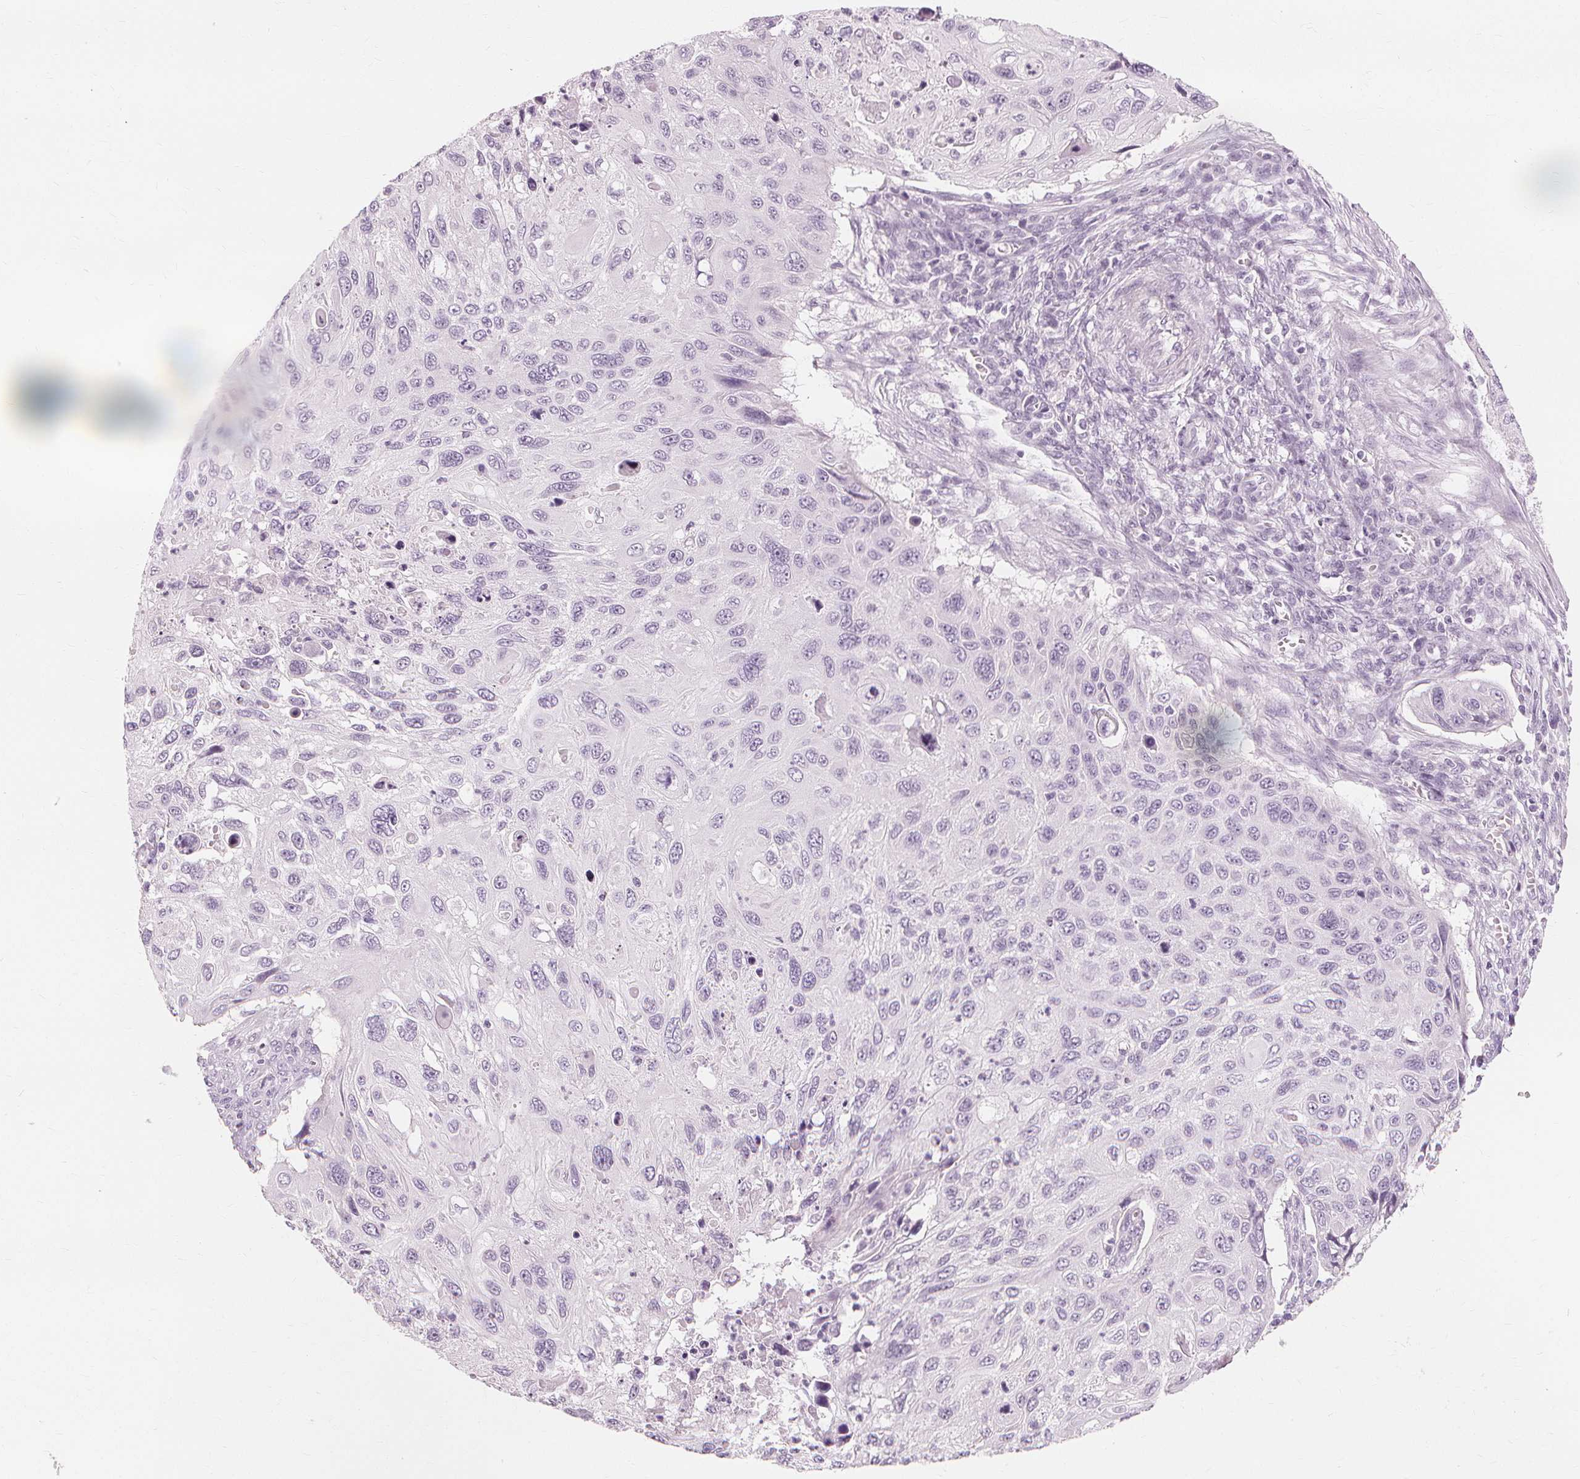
{"staining": {"intensity": "negative", "quantity": "none", "location": "none"}, "tissue": "cervical cancer", "cell_type": "Tumor cells", "image_type": "cancer", "snomed": [{"axis": "morphology", "description": "Squamous cell carcinoma, NOS"}, {"axis": "topography", "description": "Cervix"}], "caption": "Photomicrograph shows no significant protein staining in tumor cells of cervical squamous cell carcinoma.", "gene": "MUC12", "patient": {"sex": "female", "age": 70}}